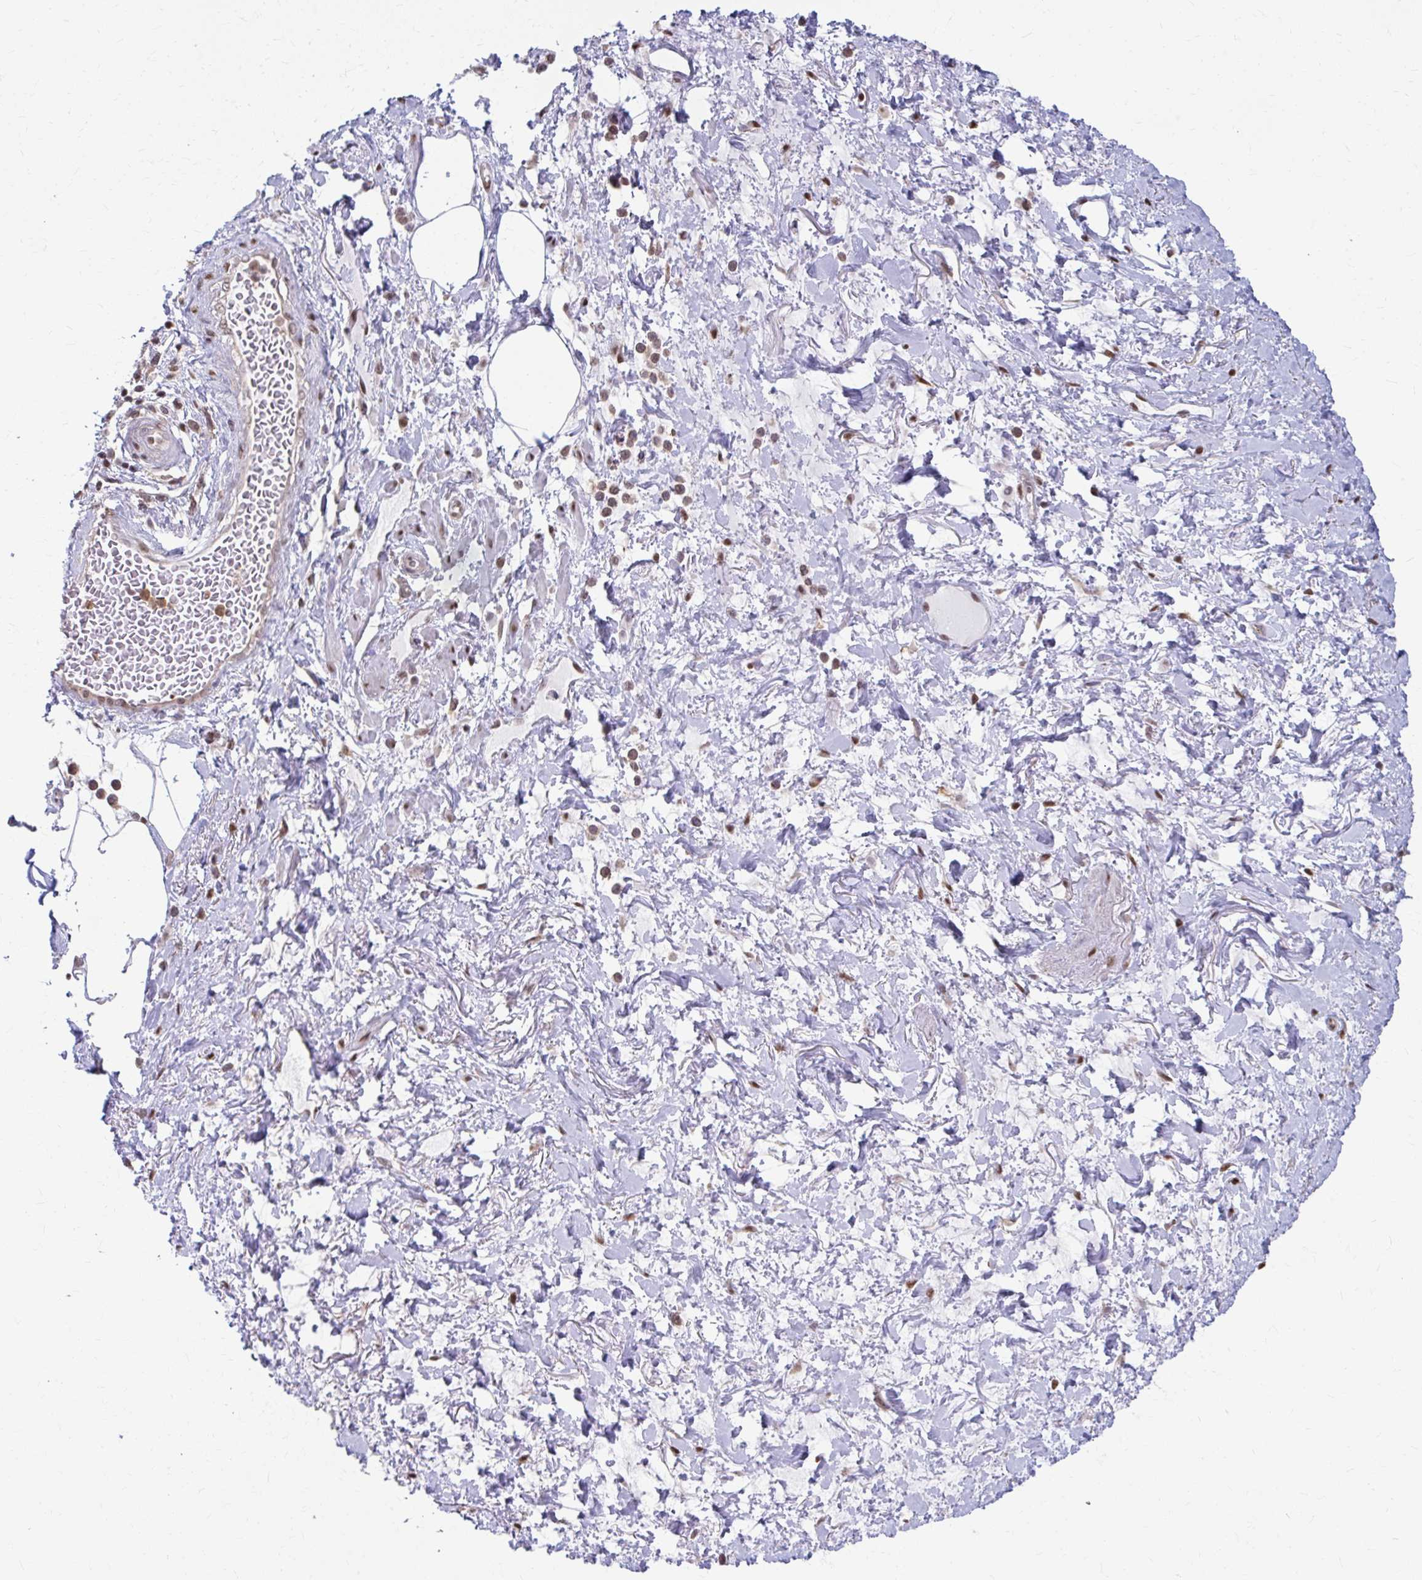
{"staining": {"intensity": "negative", "quantity": "none", "location": "none"}, "tissue": "adipose tissue", "cell_type": "Adipocytes", "image_type": "normal", "snomed": [{"axis": "morphology", "description": "Normal tissue, NOS"}, {"axis": "topography", "description": "Vagina"}, {"axis": "topography", "description": "Peripheral nerve tissue"}], "caption": "This is a photomicrograph of immunohistochemistry staining of unremarkable adipose tissue, which shows no expression in adipocytes.", "gene": "ING4", "patient": {"sex": "female", "age": 71}}